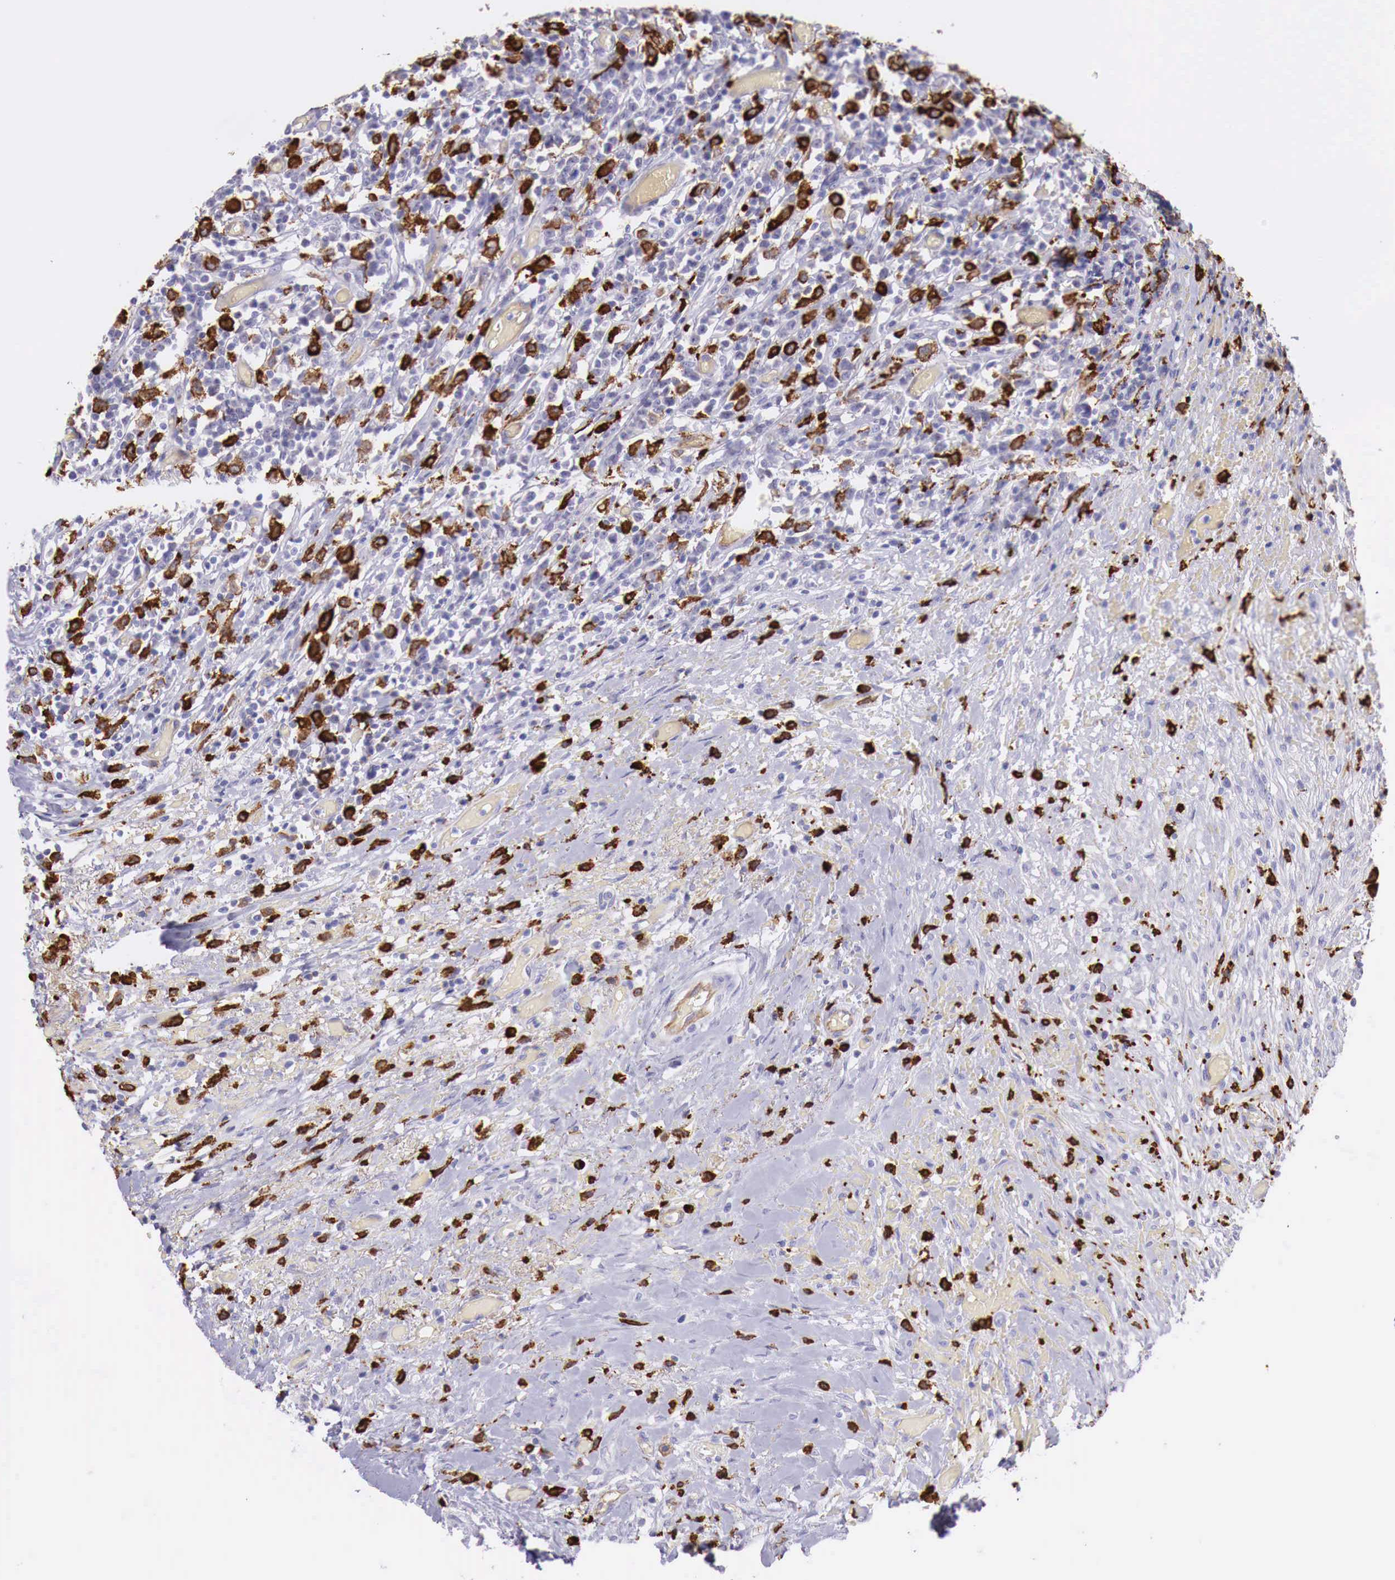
{"staining": {"intensity": "negative", "quantity": "none", "location": "none"}, "tissue": "lymphoma", "cell_type": "Tumor cells", "image_type": "cancer", "snomed": [{"axis": "morphology", "description": "Malignant lymphoma, non-Hodgkin's type, High grade"}, {"axis": "topography", "description": "Colon"}], "caption": "The histopathology image demonstrates no significant positivity in tumor cells of lymphoma.", "gene": "MSR1", "patient": {"sex": "male", "age": 82}}